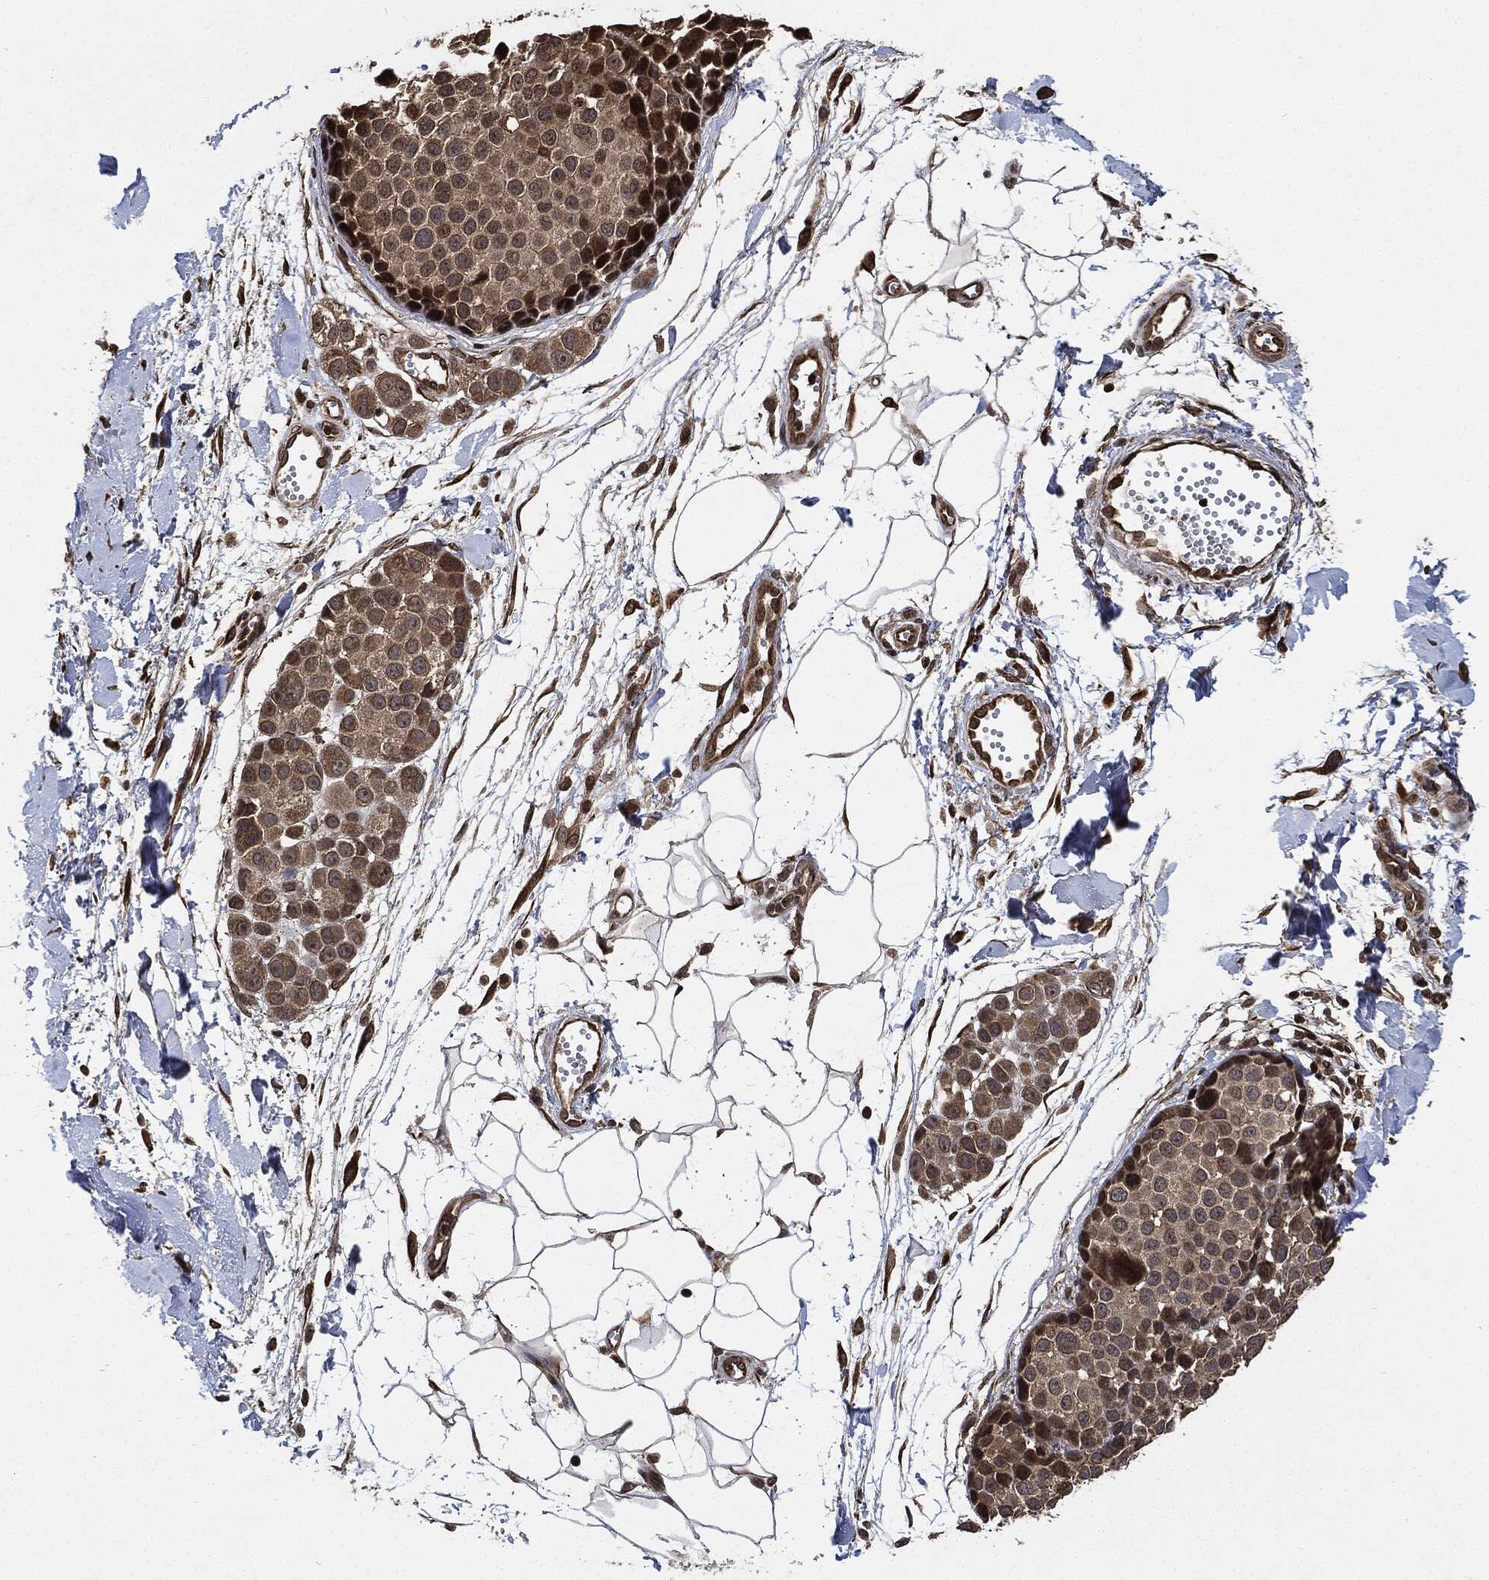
{"staining": {"intensity": "weak", "quantity": ">75%", "location": "cytoplasmic/membranous"}, "tissue": "melanoma", "cell_type": "Tumor cells", "image_type": "cancer", "snomed": [{"axis": "morphology", "description": "Malignant melanoma, NOS"}, {"axis": "topography", "description": "Skin"}], "caption": "The immunohistochemical stain shows weak cytoplasmic/membranous staining in tumor cells of melanoma tissue.", "gene": "PDK1", "patient": {"sex": "female", "age": 86}}